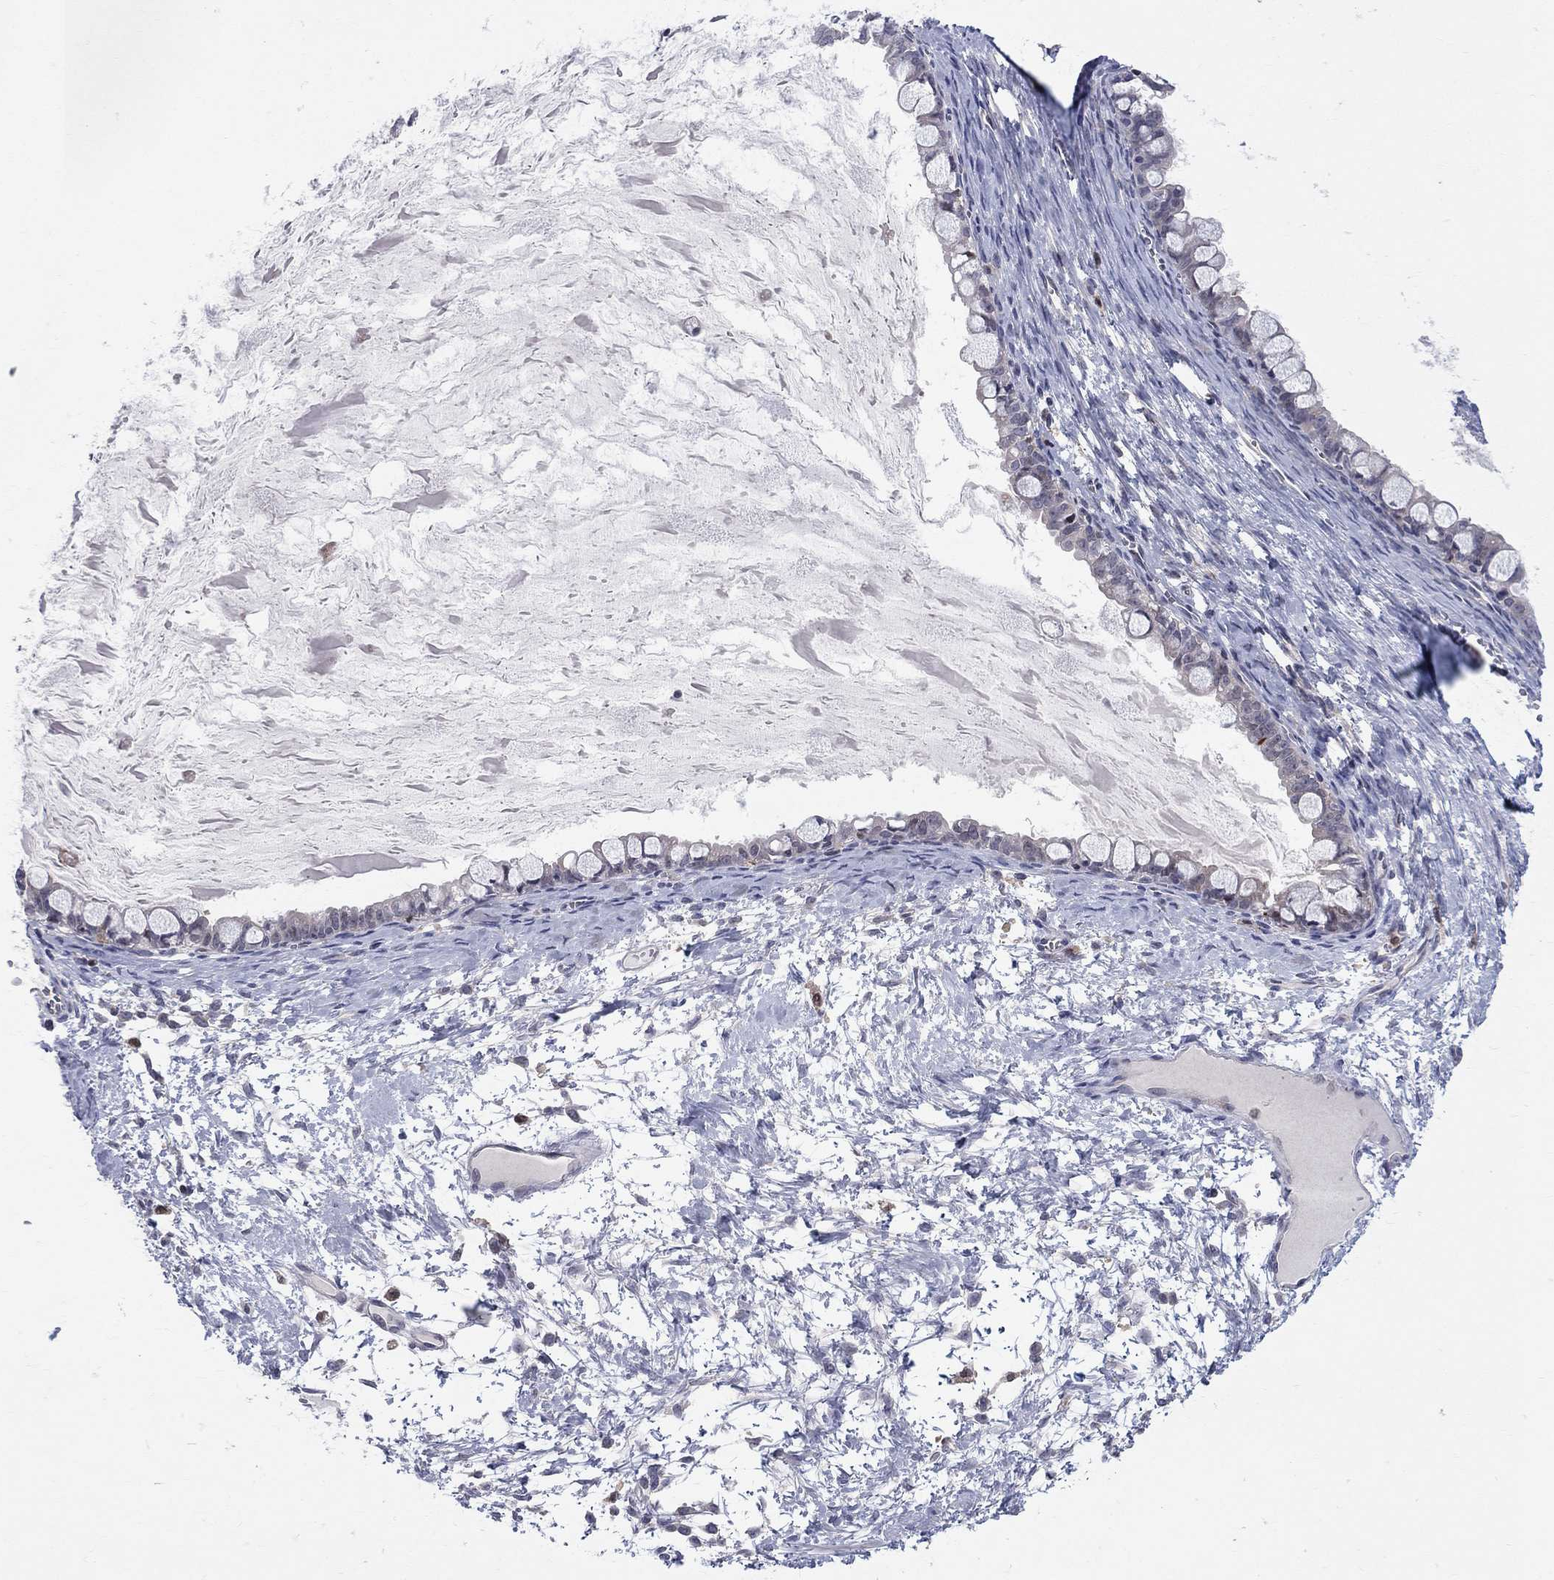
{"staining": {"intensity": "negative", "quantity": "none", "location": "none"}, "tissue": "ovarian cancer", "cell_type": "Tumor cells", "image_type": "cancer", "snomed": [{"axis": "morphology", "description": "Cystadenocarcinoma, mucinous, NOS"}, {"axis": "topography", "description": "Ovary"}], "caption": "This is an immunohistochemistry (IHC) histopathology image of ovarian cancer (mucinous cystadenocarcinoma). There is no positivity in tumor cells.", "gene": "ZNHIT3", "patient": {"sex": "female", "age": 63}}